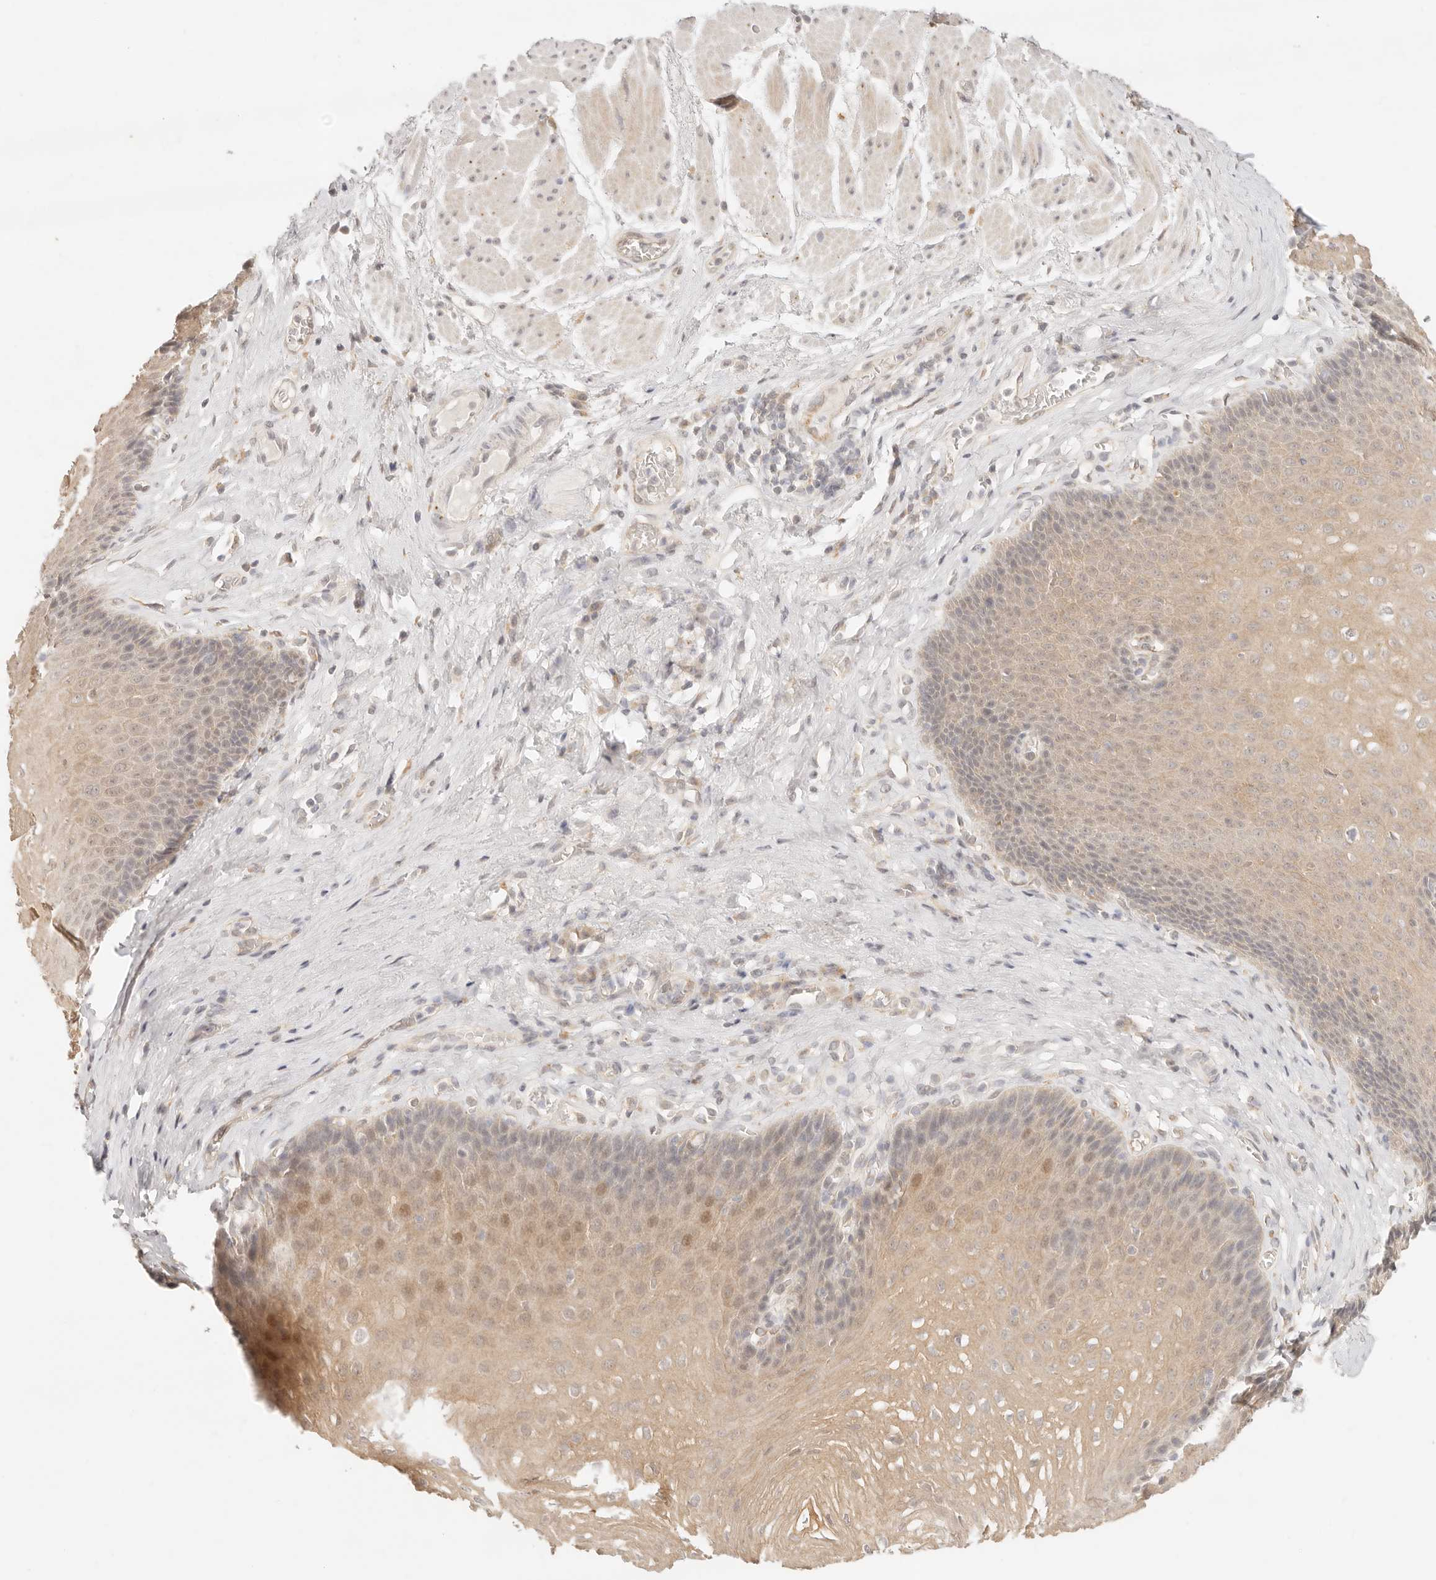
{"staining": {"intensity": "weak", "quantity": ">75%", "location": "cytoplasmic/membranous,nuclear"}, "tissue": "esophagus", "cell_type": "Squamous epithelial cells", "image_type": "normal", "snomed": [{"axis": "morphology", "description": "Normal tissue, NOS"}, {"axis": "topography", "description": "Esophagus"}], "caption": "Squamous epithelial cells show low levels of weak cytoplasmic/membranous,nuclear positivity in approximately >75% of cells in benign esophagus. Using DAB (3,3'-diaminobenzidine) (brown) and hematoxylin (blue) stains, captured at high magnification using brightfield microscopy.", "gene": "GPR156", "patient": {"sex": "female", "age": 66}}